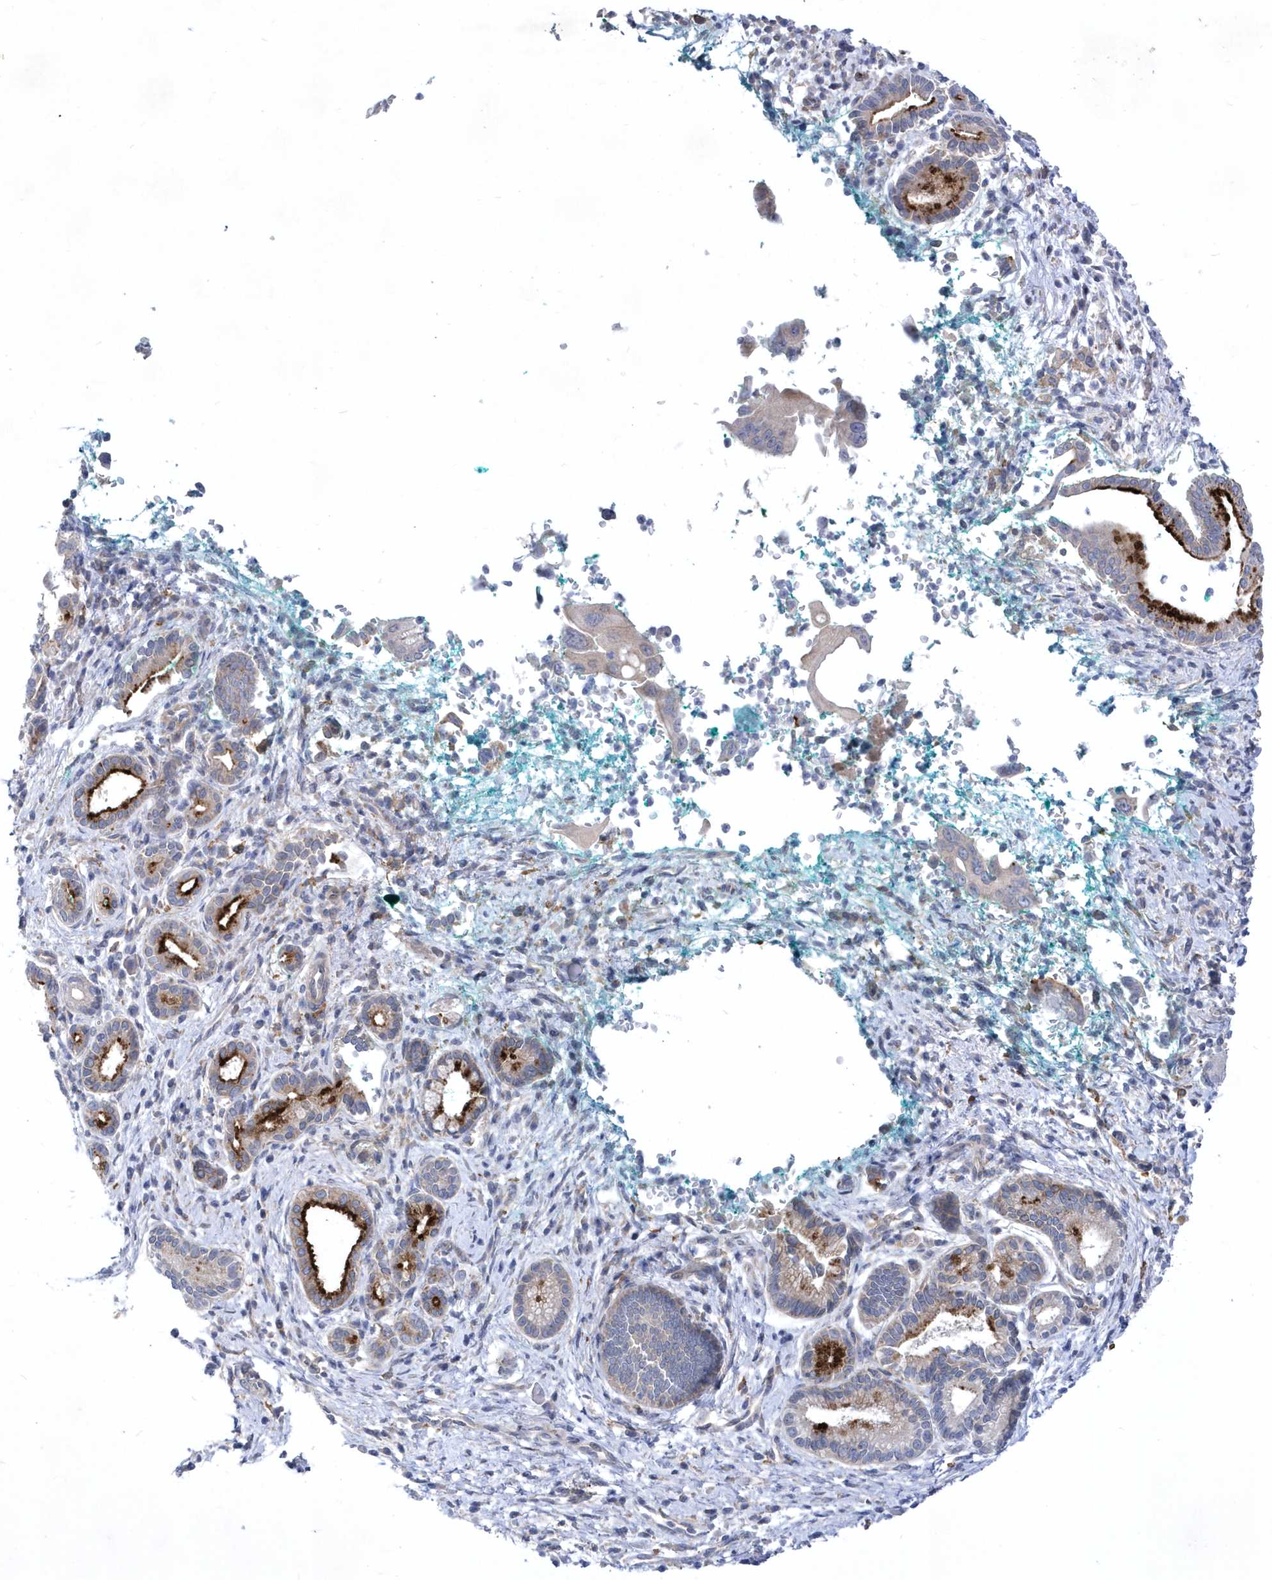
{"staining": {"intensity": "strong", "quantity": "25%-75%", "location": "cytoplasmic/membranous"}, "tissue": "pancreatic cancer", "cell_type": "Tumor cells", "image_type": "cancer", "snomed": [{"axis": "morphology", "description": "Adenocarcinoma, NOS"}, {"axis": "topography", "description": "Pancreas"}], "caption": "A micrograph of pancreatic cancer stained for a protein exhibits strong cytoplasmic/membranous brown staining in tumor cells.", "gene": "LONRF2", "patient": {"sex": "male", "age": 78}}